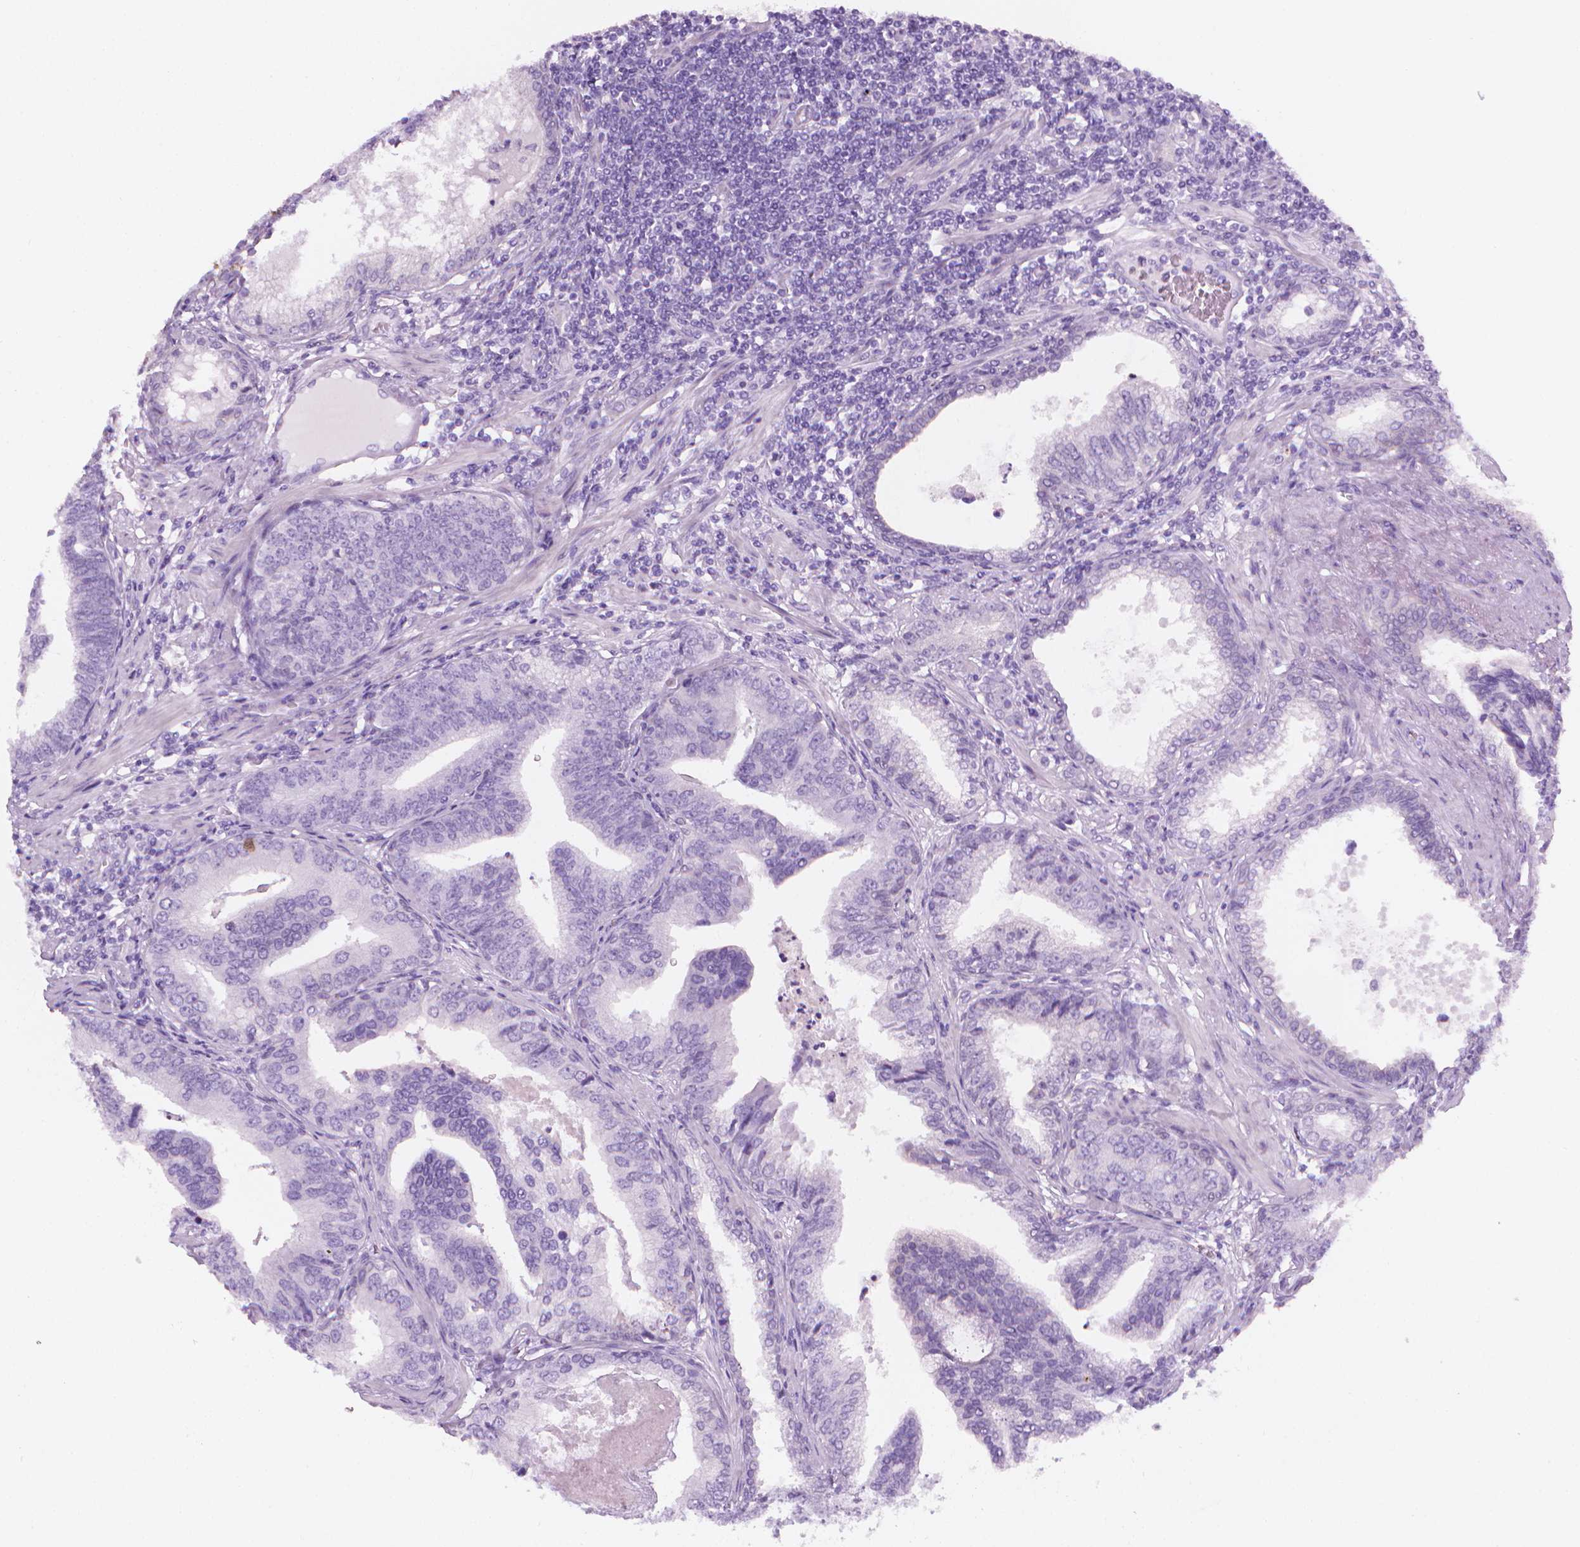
{"staining": {"intensity": "negative", "quantity": "none", "location": "none"}, "tissue": "prostate cancer", "cell_type": "Tumor cells", "image_type": "cancer", "snomed": [{"axis": "morphology", "description": "Adenocarcinoma, NOS"}, {"axis": "topography", "description": "Prostate"}], "caption": "Immunohistochemical staining of human adenocarcinoma (prostate) displays no significant staining in tumor cells. The staining was performed using DAB (3,3'-diaminobenzidine) to visualize the protein expression in brown, while the nuclei were stained in blue with hematoxylin (Magnification: 20x).", "gene": "TTC29", "patient": {"sex": "male", "age": 64}}